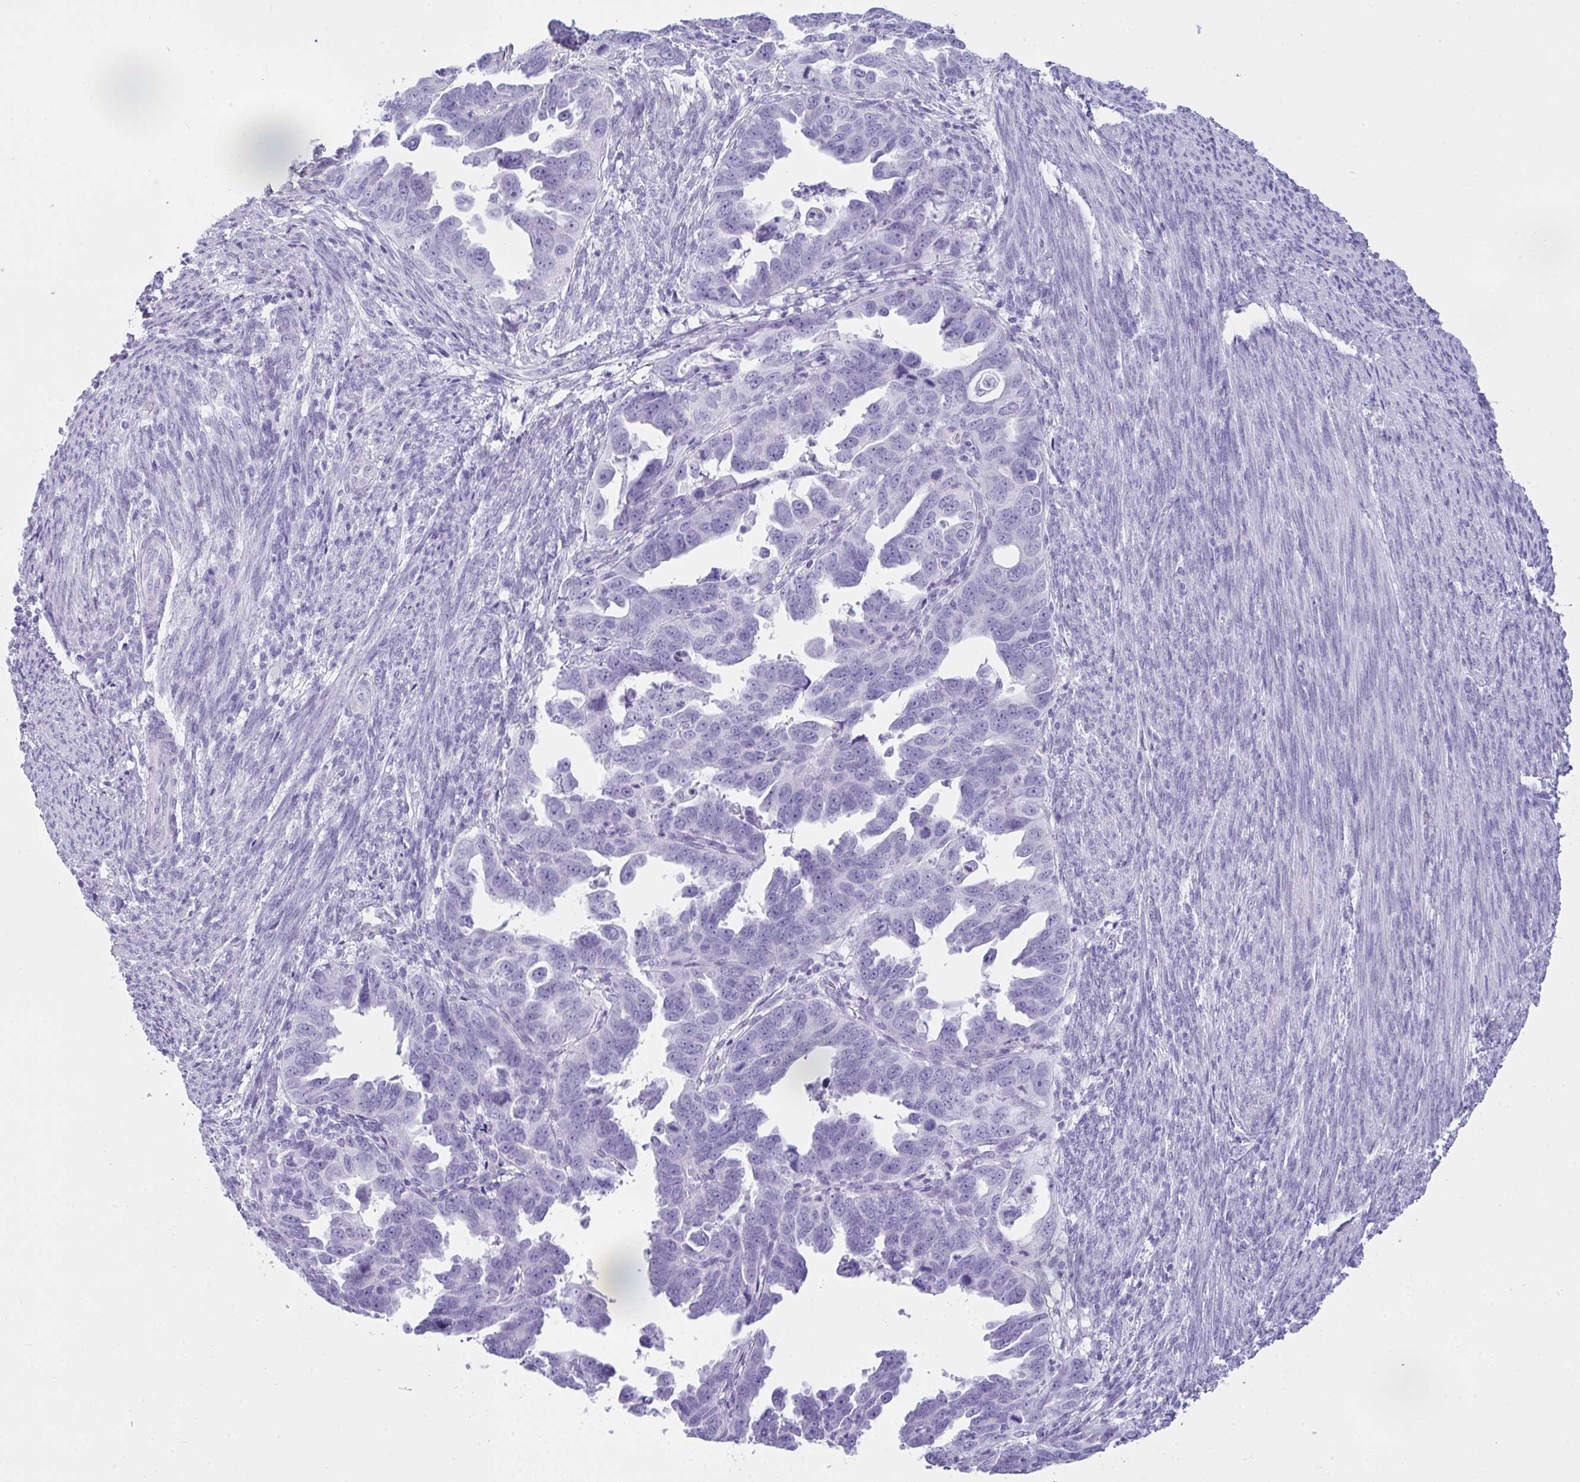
{"staining": {"intensity": "negative", "quantity": "none", "location": "none"}, "tissue": "endometrial cancer", "cell_type": "Tumor cells", "image_type": "cancer", "snomed": [{"axis": "morphology", "description": "Adenocarcinoma, NOS"}, {"axis": "topography", "description": "Endometrium"}], "caption": "Immunohistochemistry of endometrial cancer (adenocarcinoma) displays no staining in tumor cells.", "gene": "RASL10A", "patient": {"sex": "female", "age": 65}}